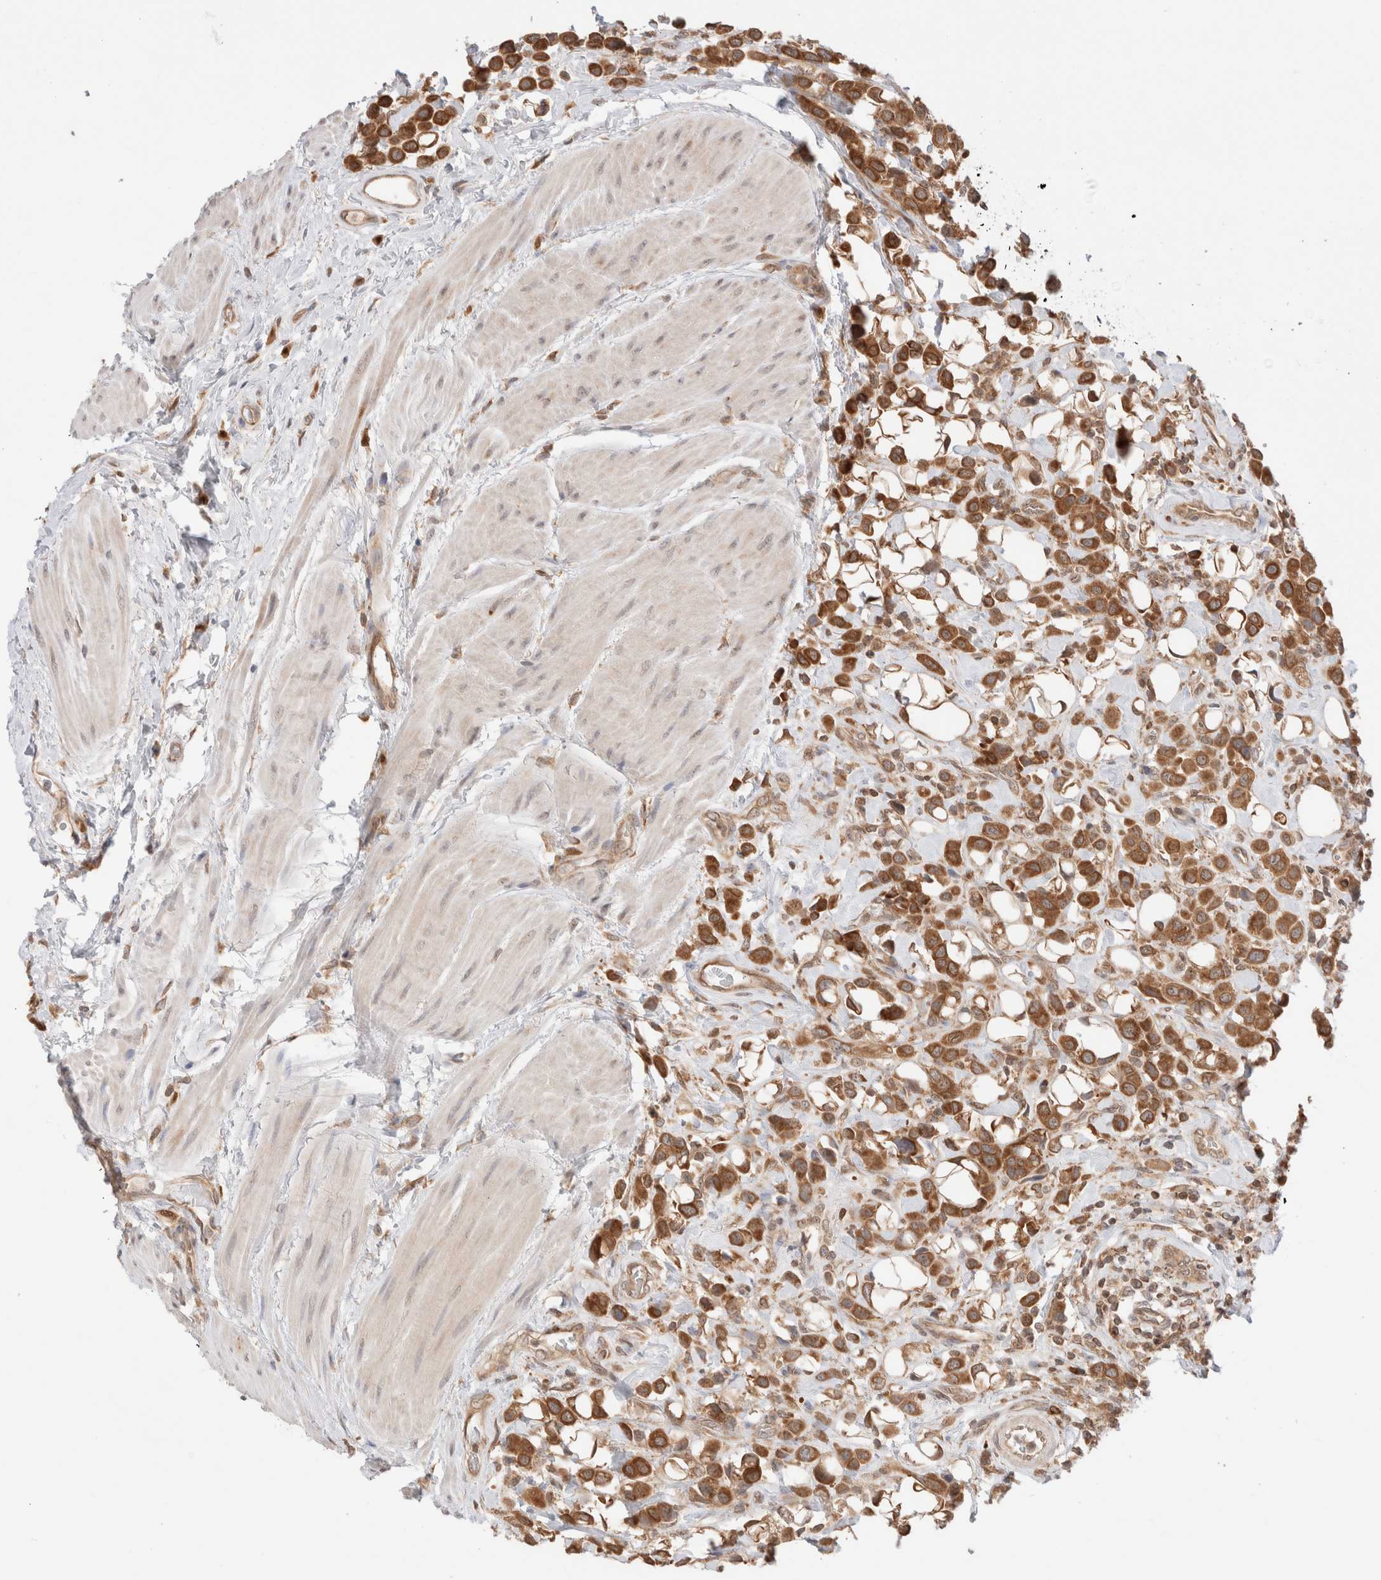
{"staining": {"intensity": "moderate", "quantity": ">75%", "location": "cytoplasmic/membranous"}, "tissue": "urothelial cancer", "cell_type": "Tumor cells", "image_type": "cancer", "snomed": [{"axis": "morphology", "description": "Urothelial carcinoma, High grade"}, {"axis": "topography", "description": "Urinary bladder"}], "caption": "Tumor cells reveal medium levels of moderate cytoplasmic/membranous staining in approximately >75% of cells in human urothelial carcinoma (high-grade). Immunohistochemistry stains the protein in brown and the nuclei are stained blue.", "gene": "XKR4", "patient": {"sex": "male", "age": 50}}